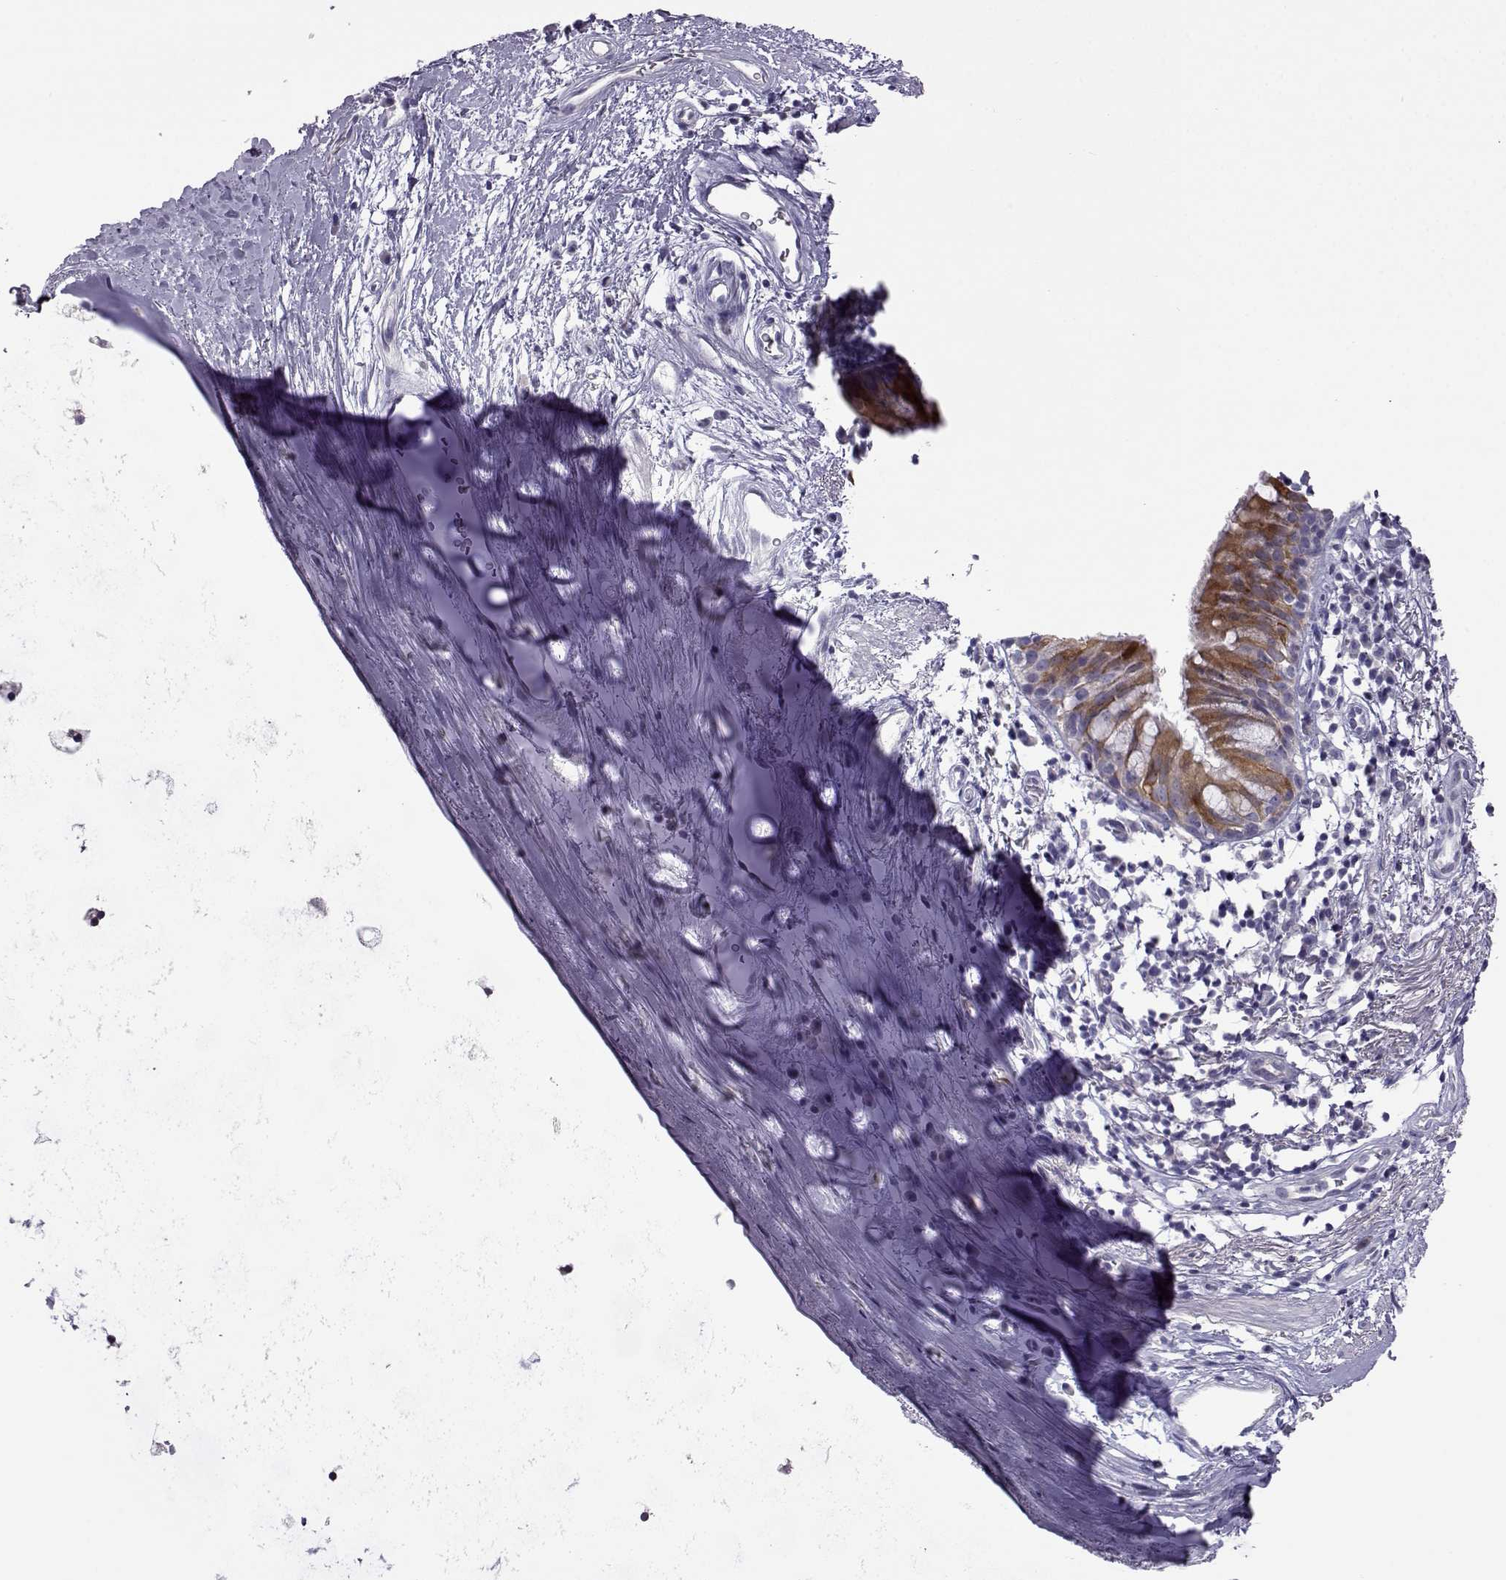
{"staining": {"intensity": "strong", "quantity": "25%-75%", "location": "cytoplasmic/membranous"}, "tissue": "bronchus", "cell_type": "Respiratory epithelial cells", "image_type": "normal", "snomed": [{"axis": "morphology", "description": "Normal tissue, NOS"}, {"axis": "topography", "description": "Cartilage tissue"}, {"axis": "topography", "description": "Bronchus"}], "caption": "Immunohistochemical staining of benign human bronchus reveals strong cytoplasmic/membranous protein staining in about 25%-75% of respiratory epithelial cells. (DAB IHC with brightfield microscopy, high magnification).", "gene": "VGF", "patient": {"sex": "male", "age": 58}}